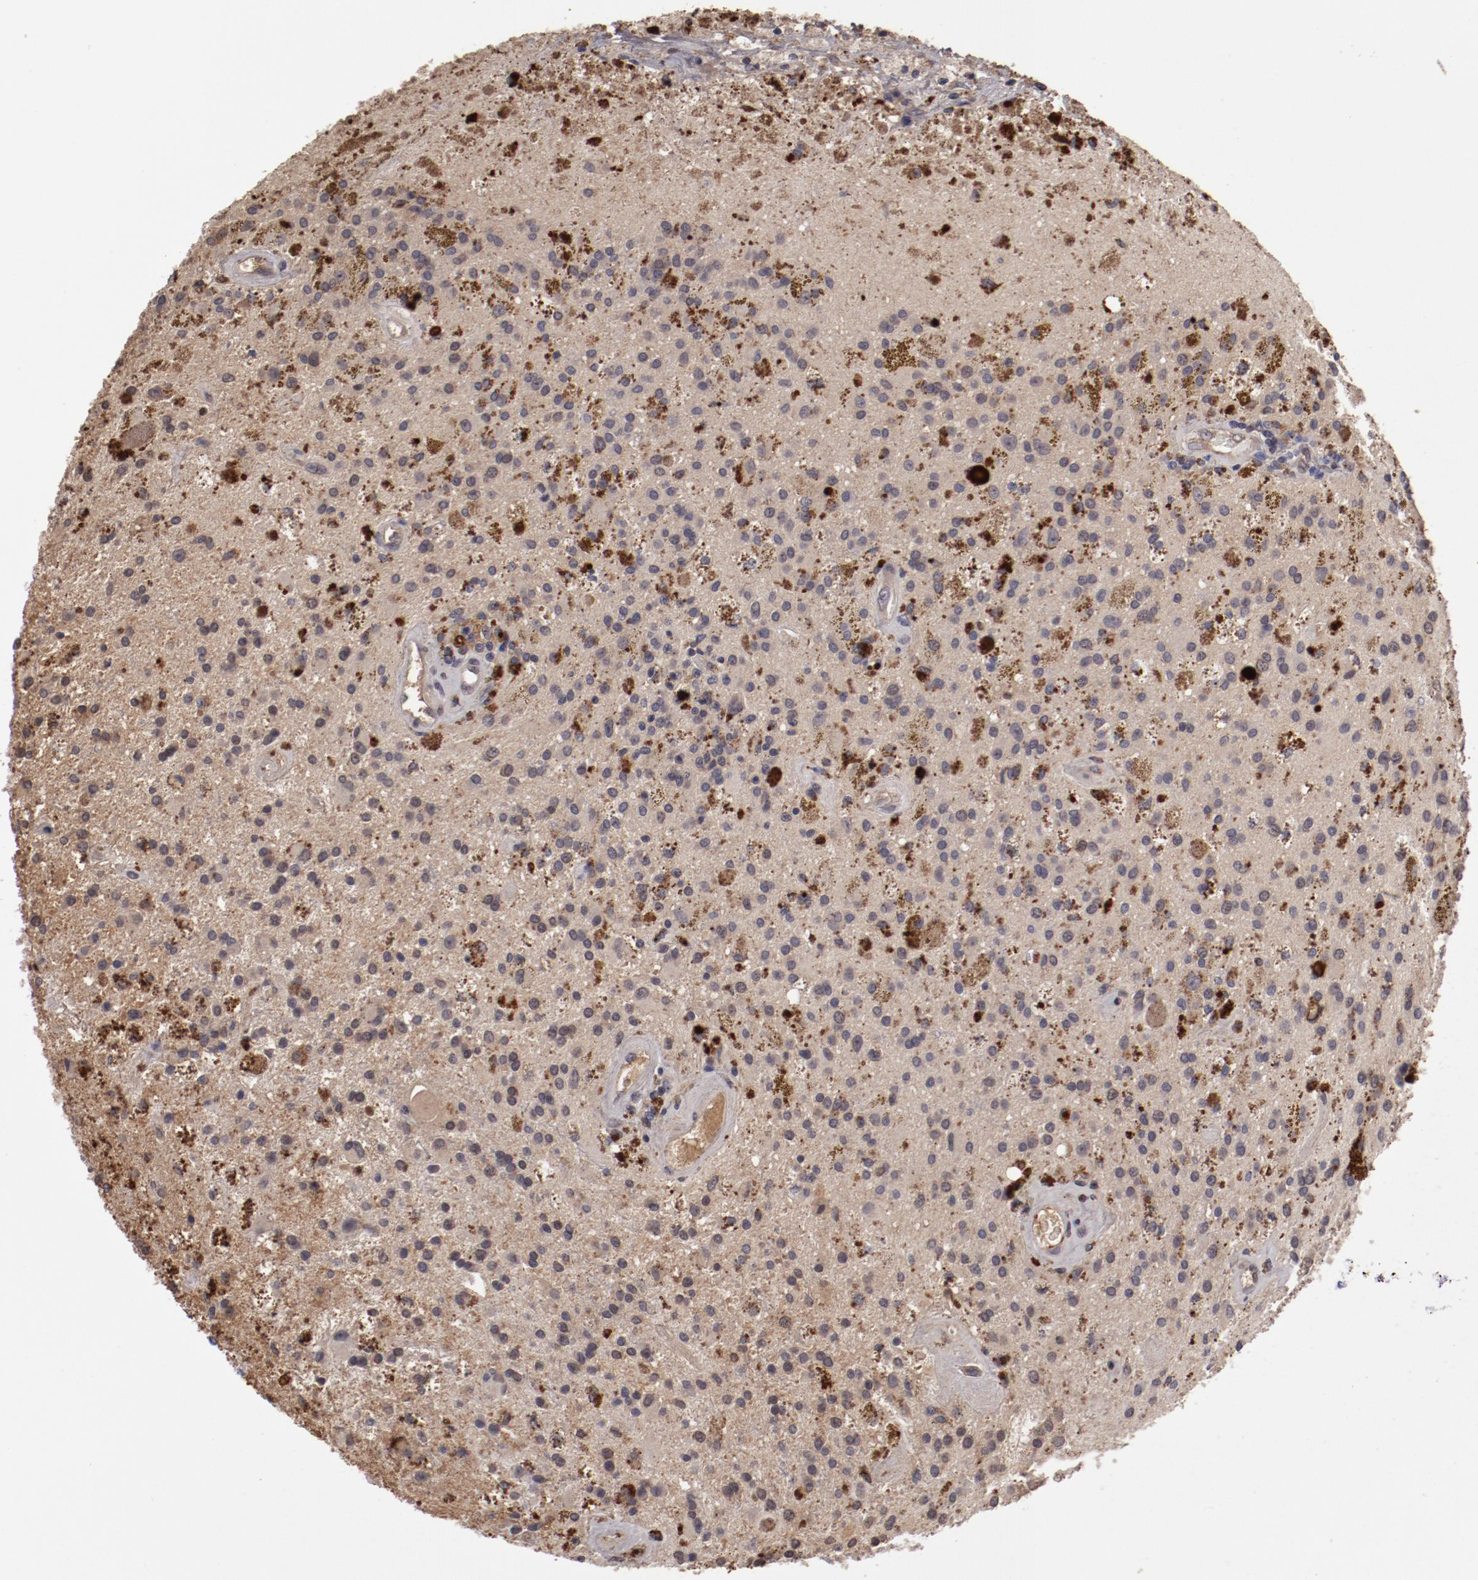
{"staining": {"intensity": "weak", "quantity": "25%-75%", "location": "cytoplasmic/membranous"}, "tissue": "glioma", "cell_type": "Tumor cells", "image_type": "cancer", "snomed": [{"axis": "morphology", "description": "Glioma, malignant, Low grade"}, {"axis": "topography", "description": "Brain"}], "caption": "Immunohistochemical staining of glioma demonstrates low levels of weak cytoplasmic/membranous protein expression in approximately 25%-75% of tumor cells.", "gene": "CP", "patient": {"sex": "male", "age": 58}}